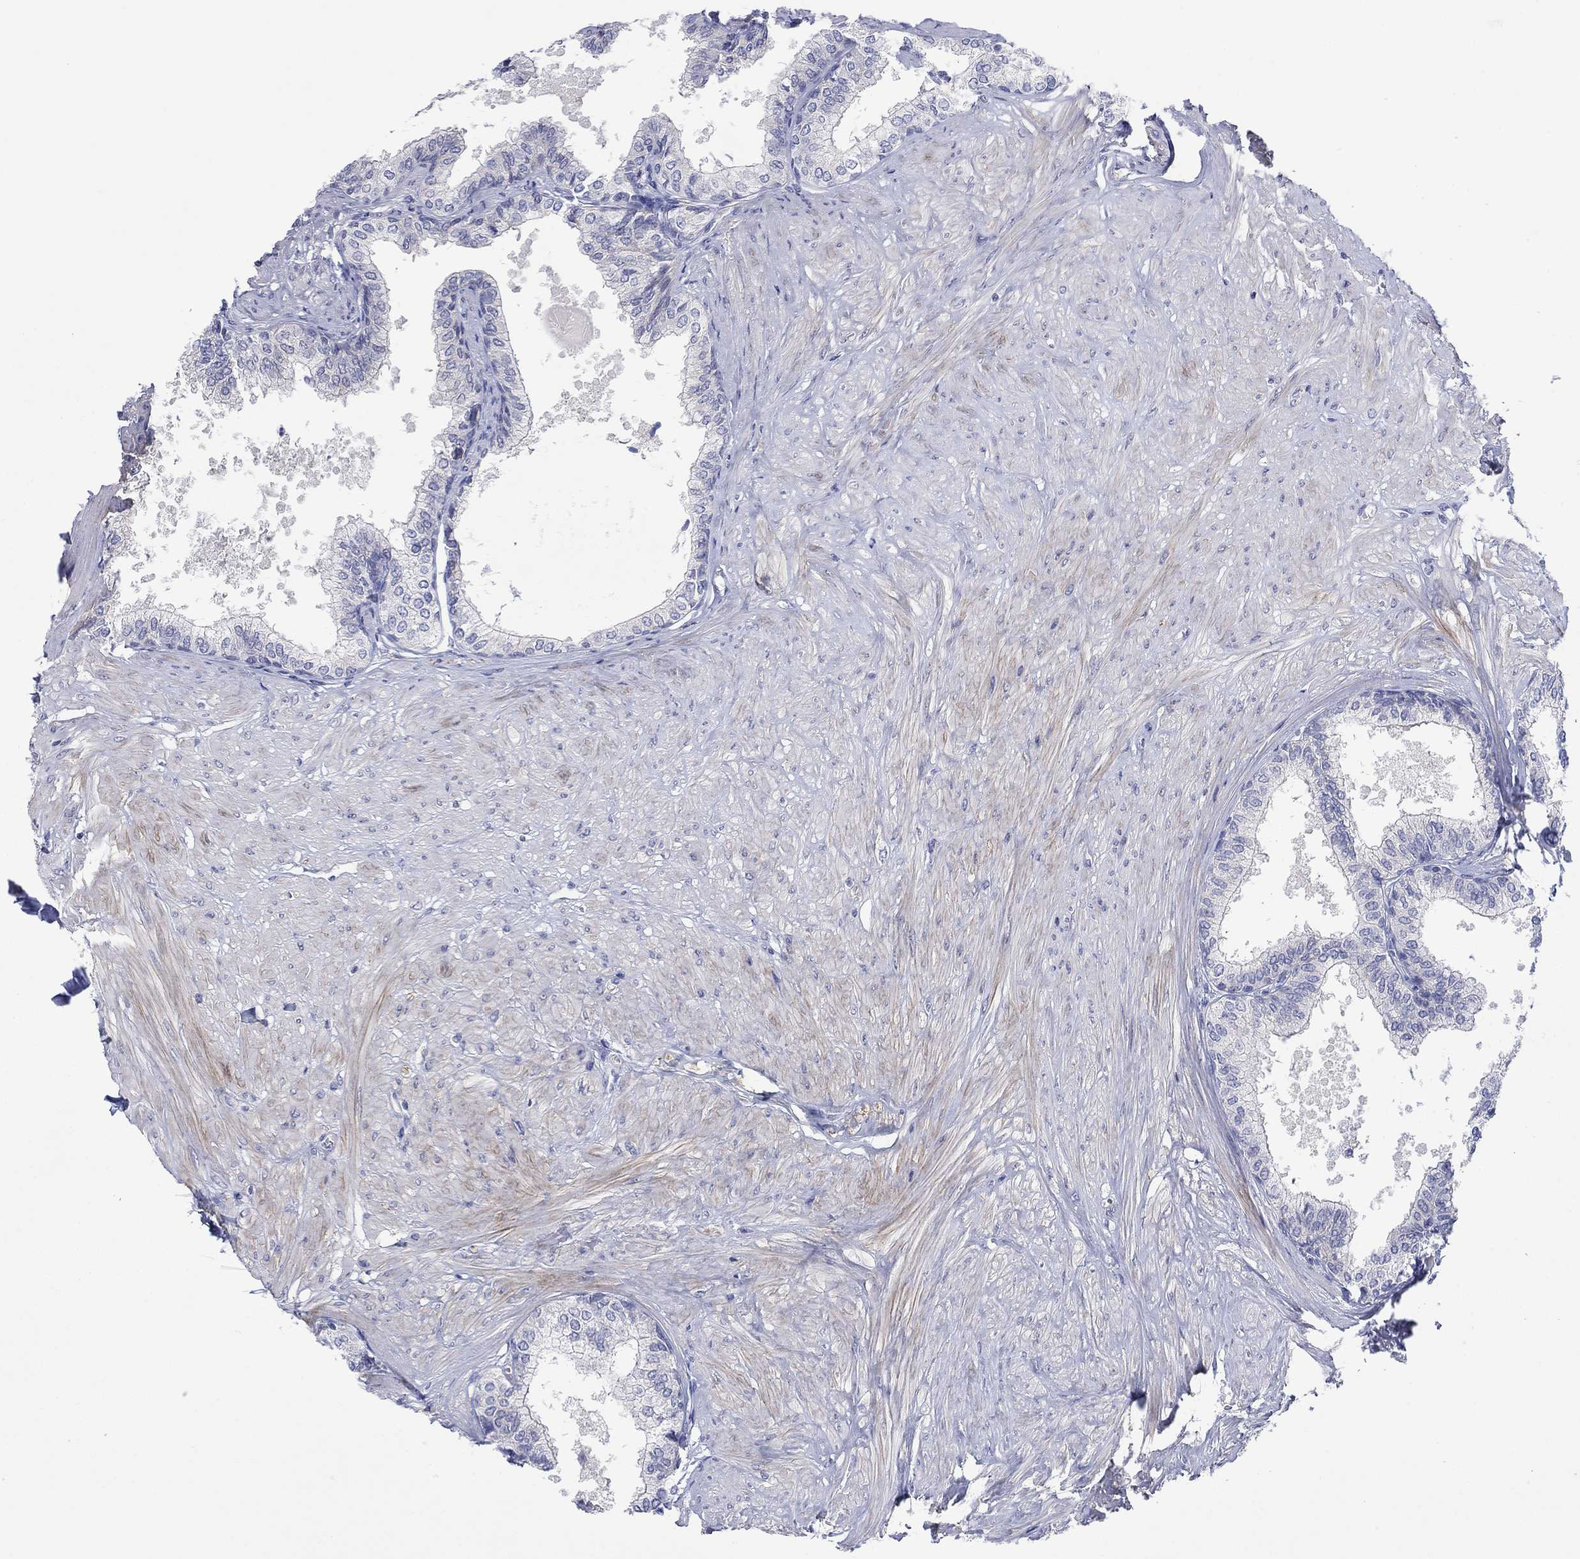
{"staining": {"intensity": "moderate", "quantity": "<25%", "location": "cytoplasmic/membranous"}, "tissue": "prostate", "cell_type": "Glandular cells", "image_type": "normal", "snomed": [{"axis": "morphology", "description": "Normal tissue, NOS"}, {"axis": "topography", "description": "Prostate"}], "caption": "Prostate stained with IHC displays moderate cytoplasmic/membranous expression in approximately <25% of glandular cells.", "gene": "TPRN", "patient": {"sex": "male", "age": 63}}